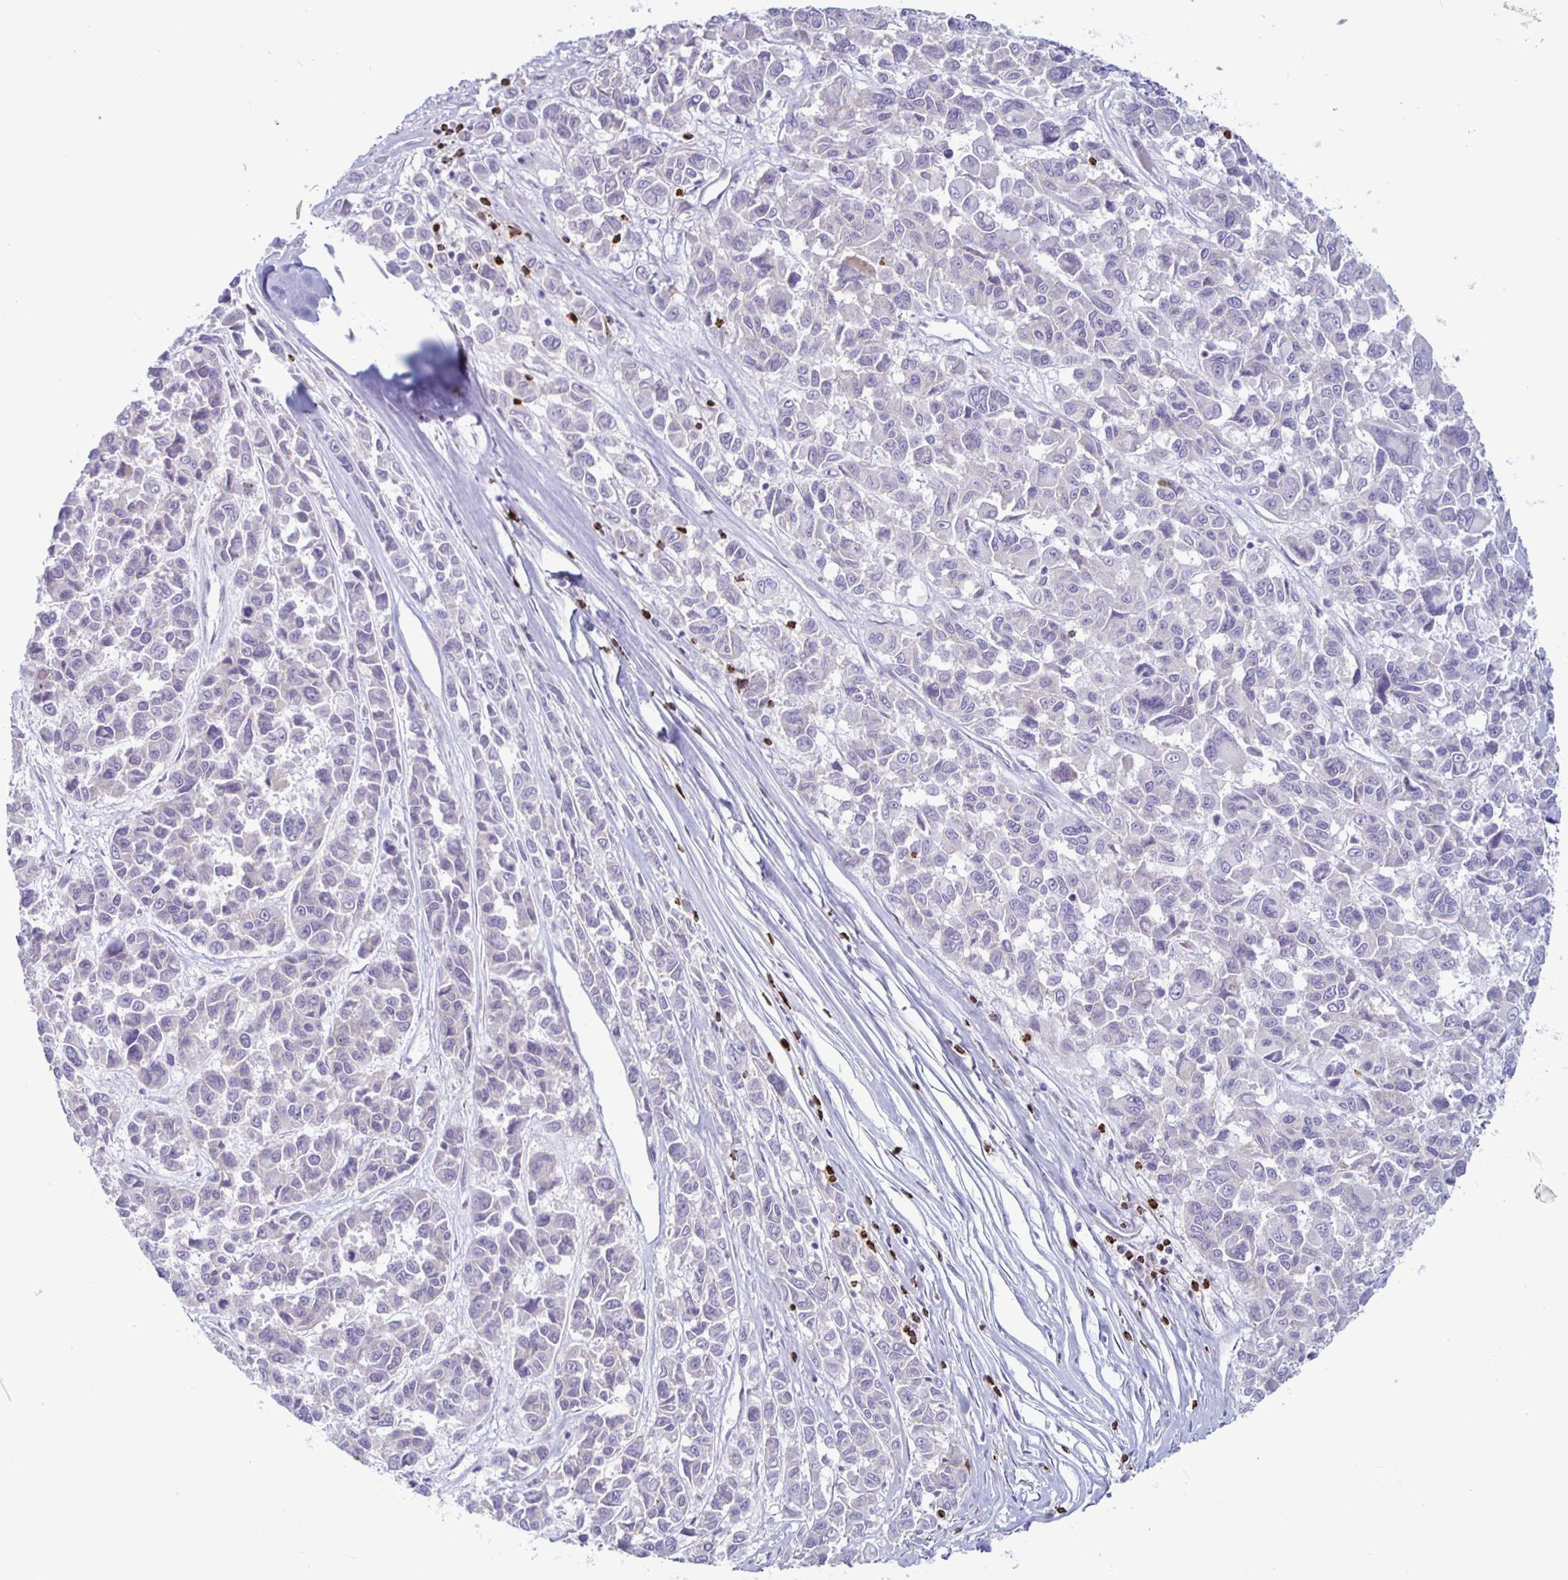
{"staining": {"intensity": "negative", "quantity": "none", "location": "none"}, "tissue": "melanoma", "cell_type": "Tumor cells", "image_type": "cancer", "snomed": [{"axis": "morphology", "description": "Malignant melanoma, NOS"}, {"axis": "topography", "description": "Skin"}], "caption": "This is an IHC photomicrograph of malignant melanoma. There is no positivity in tumor cells.", "gene": "GZMK", "patient": {"sex": "female", "age": 66}}